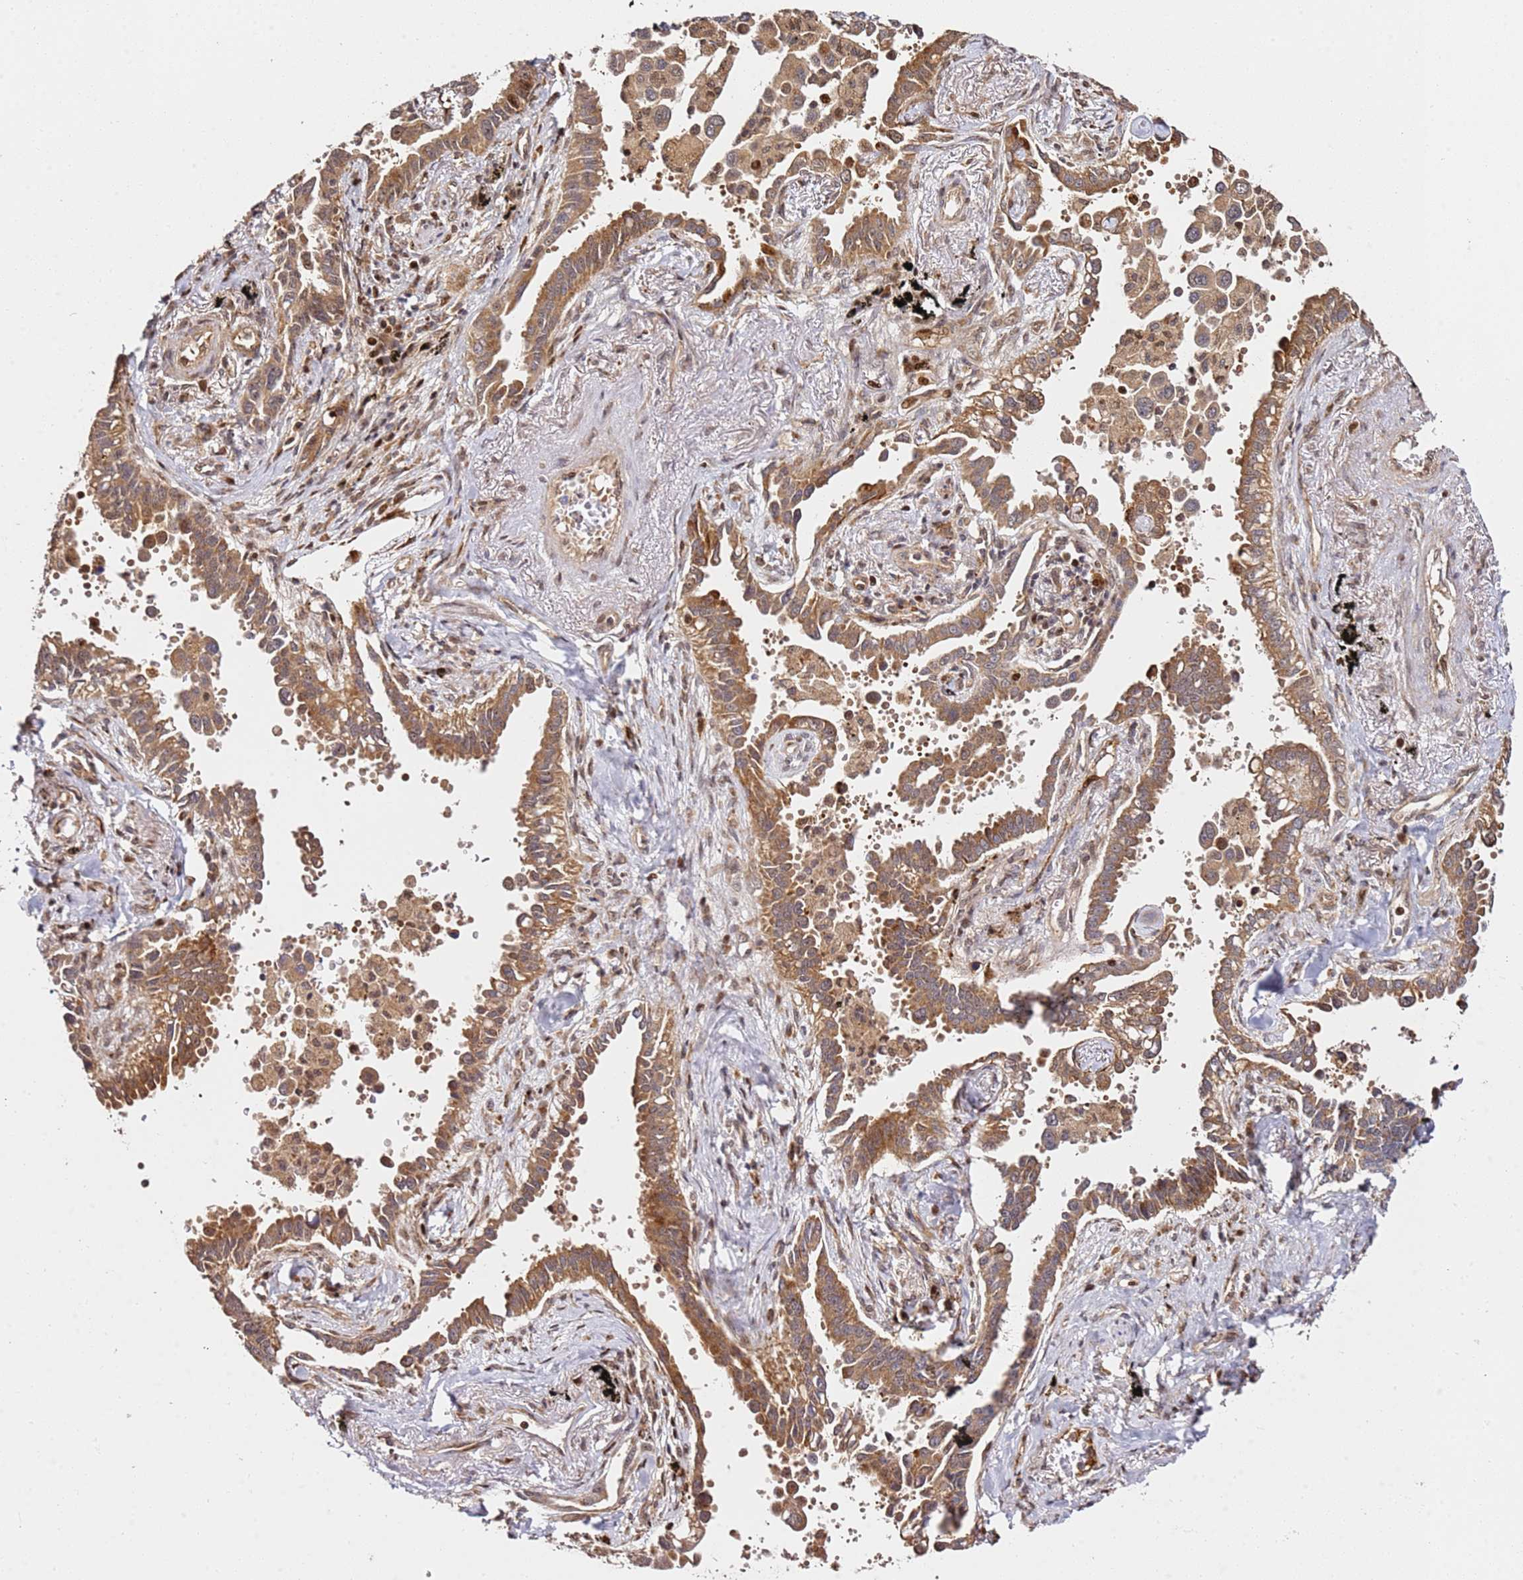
{"staining": {"intensity": "moderate", "quantity": ">75%", "location": "cytoplasmic/membranous"}, "tissue": "lung cancer", "cell_type": "Tumor cells", "image_type": "cancer", "snomed": [{"axis": "morphology", "description": "Adenocarcinoma, NOS"}, {"axis": "topography", "description": "Lung"}], "caption": "Protein staining displays moderate cytoplasmic/membranous expression in about >75% of tumor cells in adenocarcinoma (lung).", "gene": "SMOX", "patient": {"sex": "male", "age": 67}}